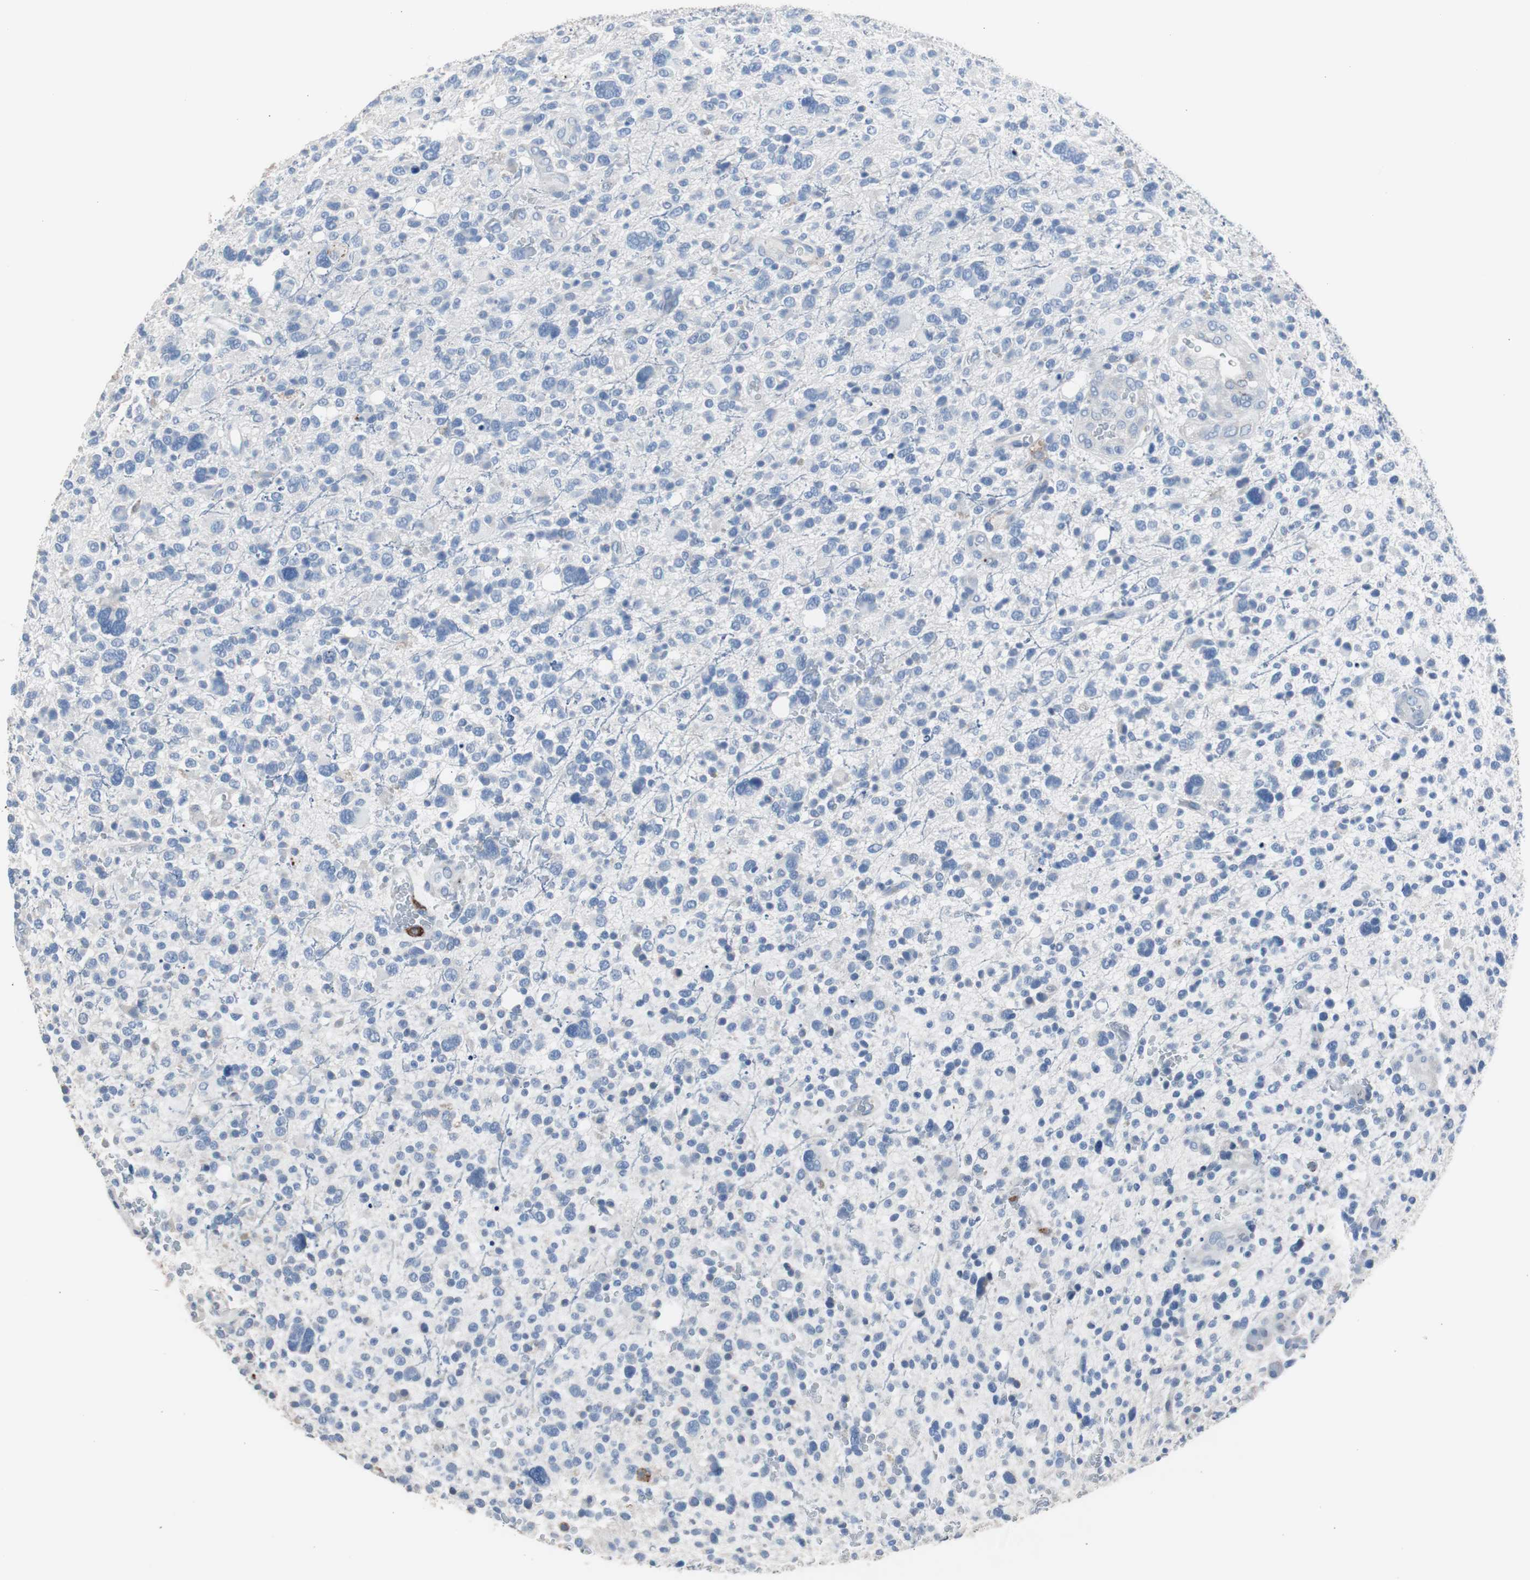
{"staining": {"intensity": "negative", "quantity": "none", "location": "none"}, "tissue": "glioma", "cell_type": "Tumor cells", "image_type": "cancer", "snomed": [{"axis": "morphology", "description": "Glioma, malignant, High grade"}, {"axis": "topography", "description": "Brain"}], "caption": "An IHC photomicrograph of malignant high-grade glioma is shown. There is no staining in tumor cells of malignant high-grade glioma. (Brightfield microscopy of DAB immunohistochemistry at high magnification).", "gene": "FCGR2B", "patient": {"sex": "male", "age": 48}}